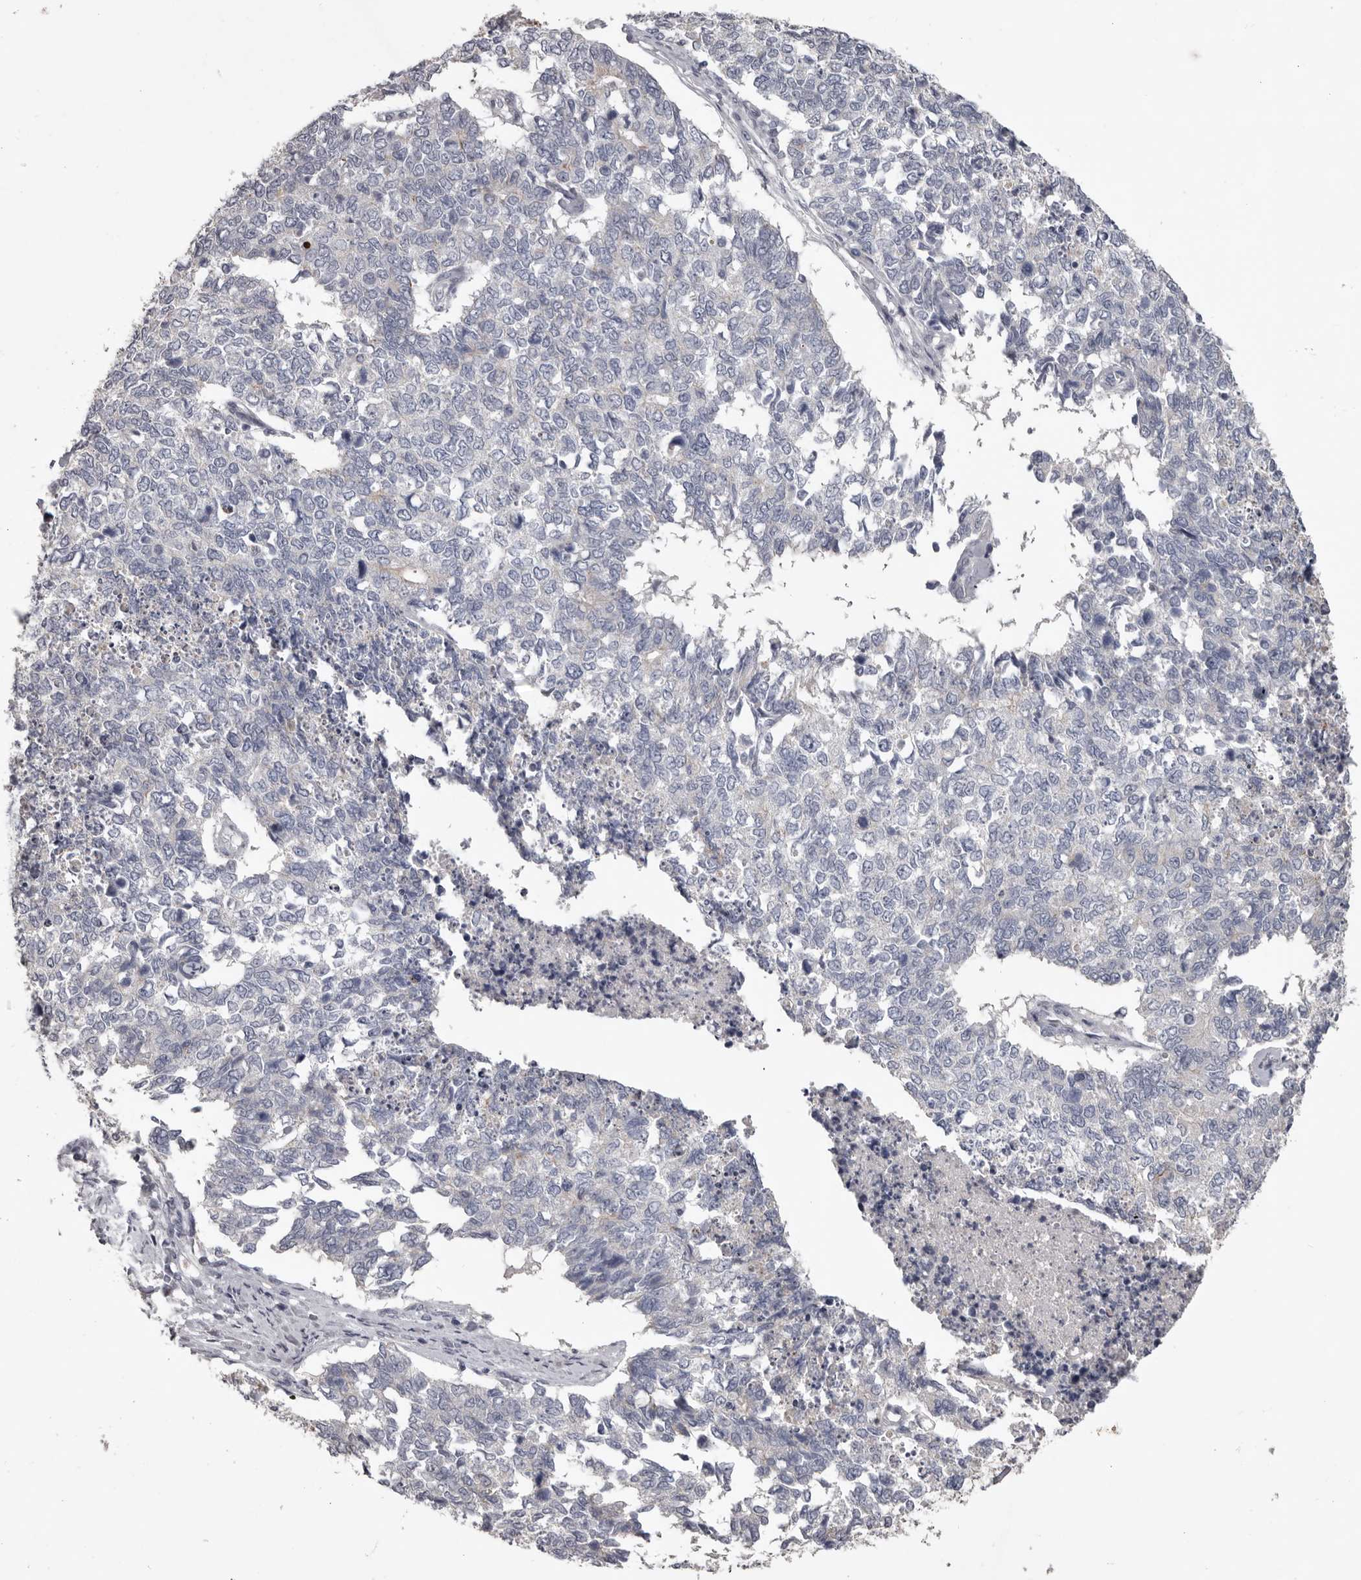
{"staining": {"intensity": "negative", "quantity": "none", "location": "none"}, "tissue": "cervical cancer", "cell_type": "Tumor cells", "image_type": "cancer", "snomed": [{"axis": "morphology", "description": "Squamous cell carcinoma, NOS"}, {"axis": "topography", "description": "Cervix"}], "caption": "A micrograph of human cervical cancer is negative for staining in tumor cells.", "gene": "LPAR6", "patient": {"sex": "female", "age": 63}}